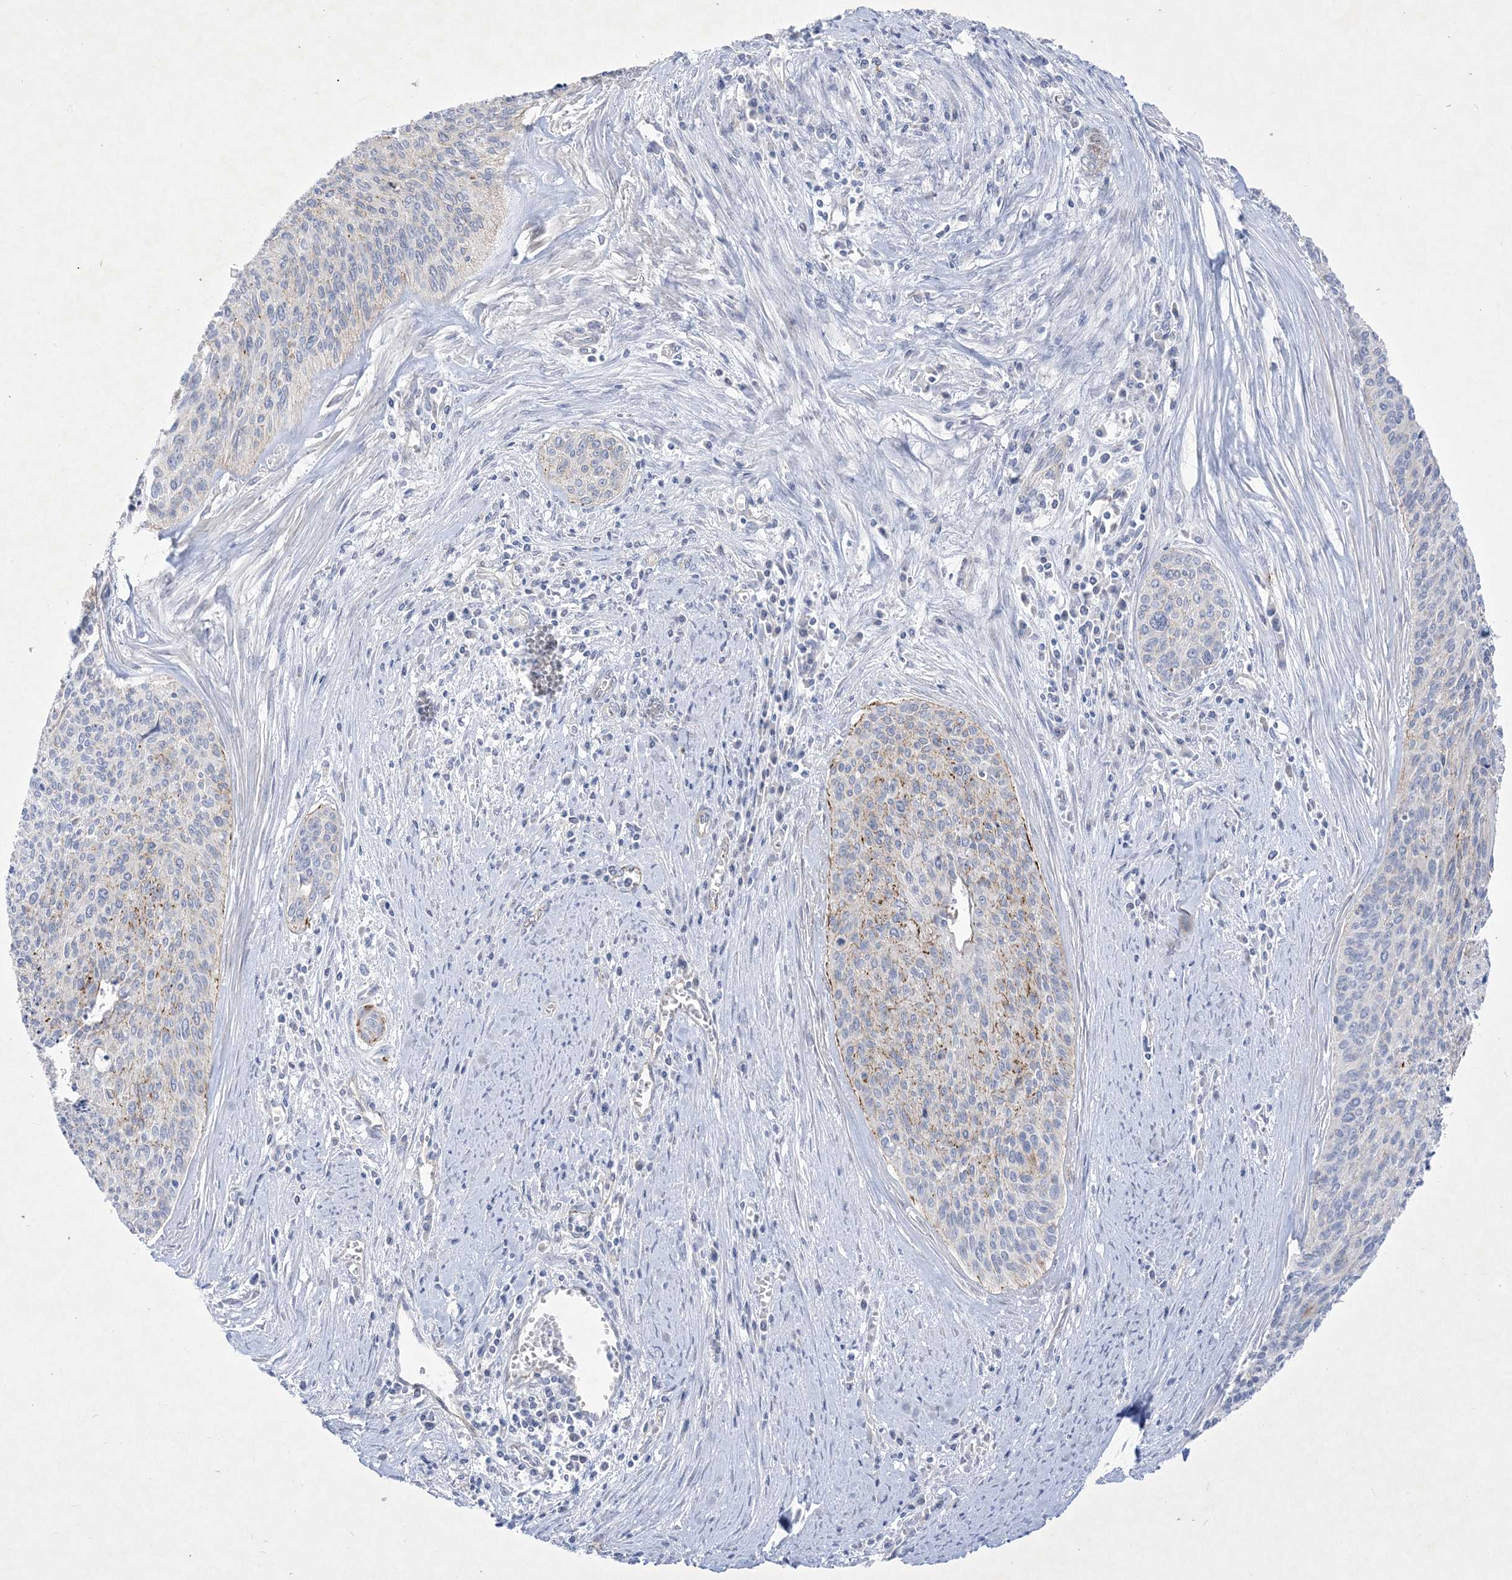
{"staining": {"intensity": "moderate", "quantity": "<25%", "location": "cytoplasmic/membranous"}, "tissue": "cervical cancer", "cell_type": "Tumor cells", "image_type": "cancer", "snomed": [{"axis": "morphology", "description": "Squamous cell carcinoma, NOS"}, {"axis": "topography", "description": "Cervix"}], "caption": "Cervical cancer tissue exhibits moderate cytoplasmic/membranous expression in approximately <25% of tumor cells, visualized by immunohistochemistry. (DAB IHC with brightfield microscopy, high magnification).", "gene": "B3GNT7", "patient": {"sex": "female", "age": 55}}